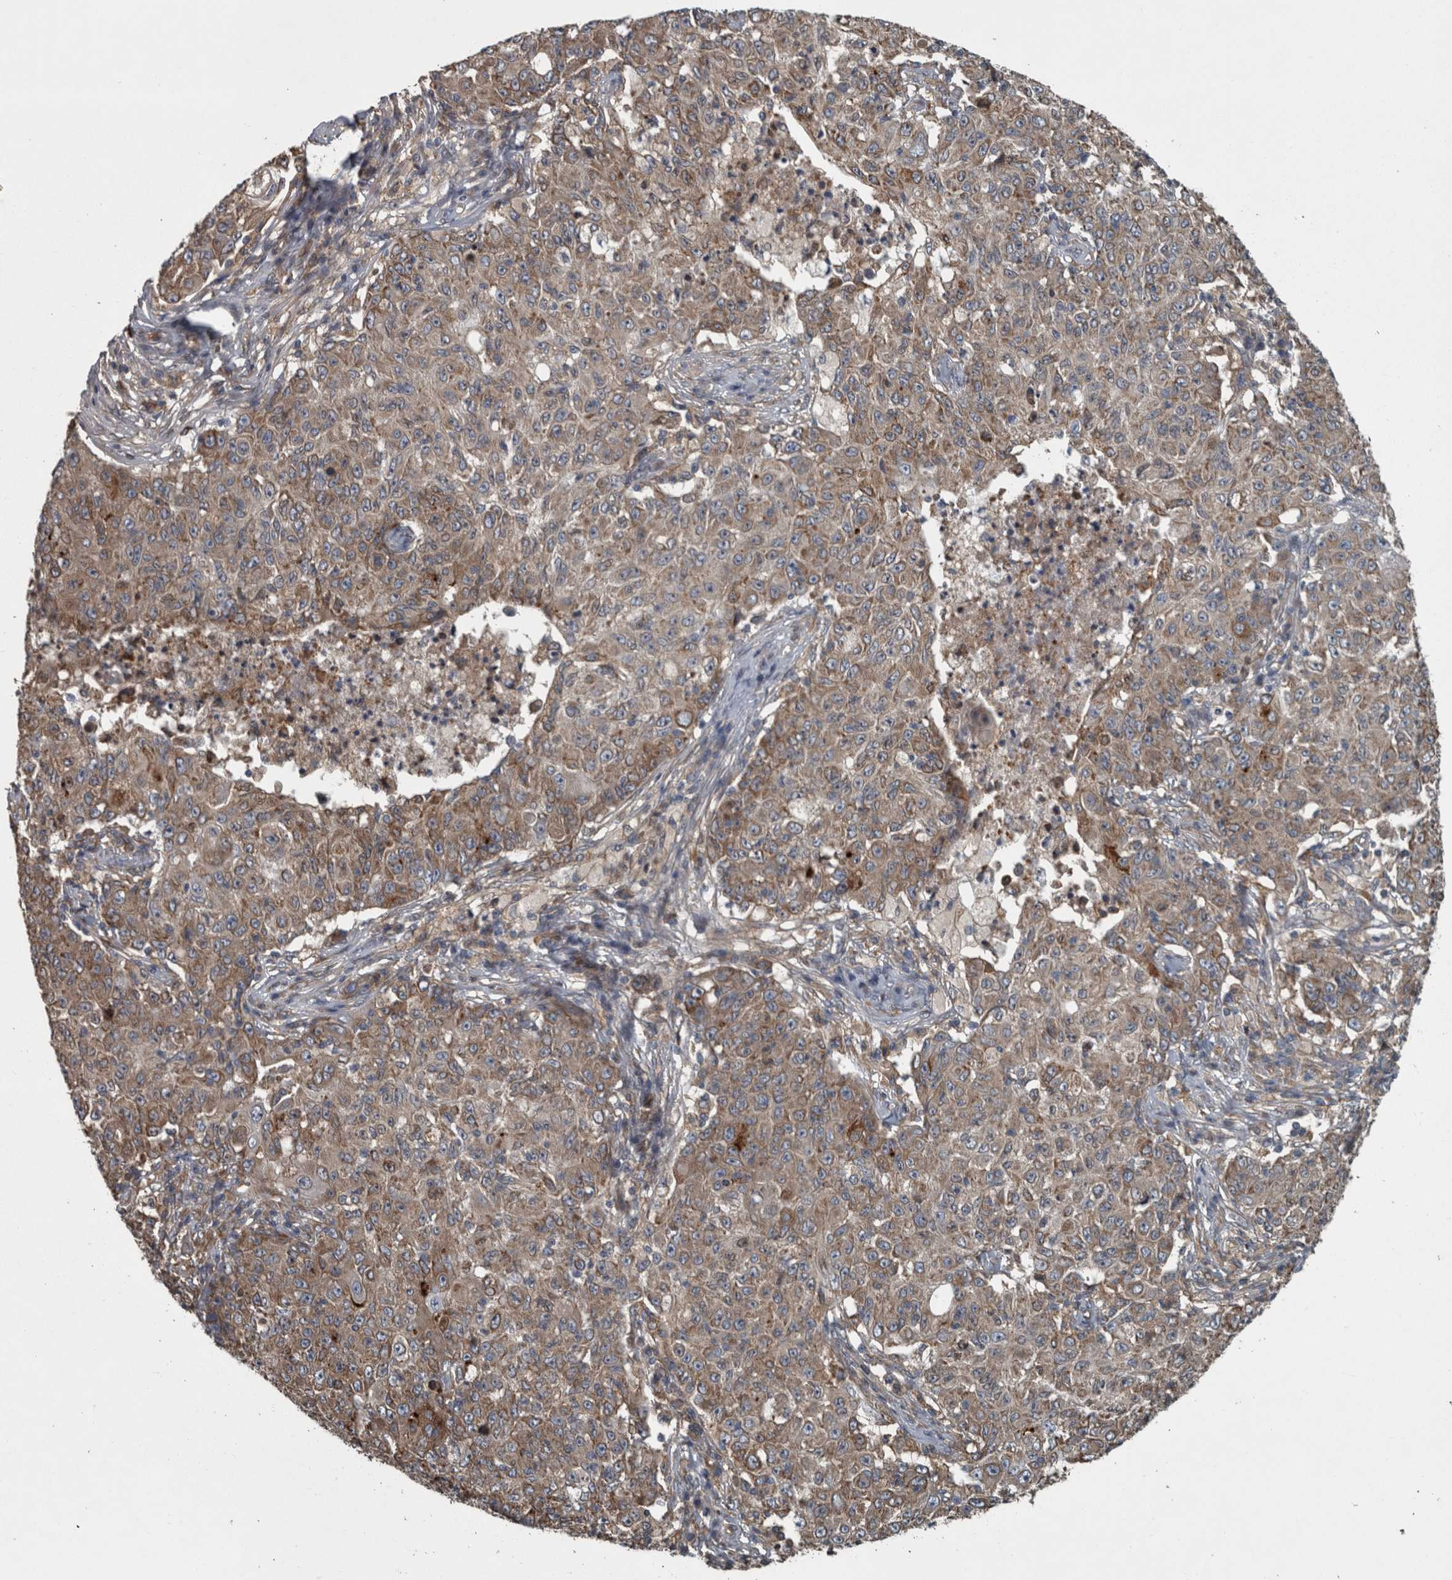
{"staining": {"intensity": "moderate", "quantity": ">75%", "location": "cytoplasmic/membranous"}, "tissue": "ovarian cancer", "cell_type": "Tumor cells", "image_type": "cancer", "snomed": [{"axis": "morphology", "description": "Carcinoma, endometroid"}, {"axis": "topography", "description": "Ovary"}], "caption": "DAB immunohistochemical staining of human ovarian cancer (endometroid carcinoma) reveals moderate cytoplasmic/membranous protein positivity in about >75% of tumor cells. (Brightfield microscopy of DAB IHC at high magnification).", "gene": "EXOC8", "patient": {"sex": "female", "age": 42}}